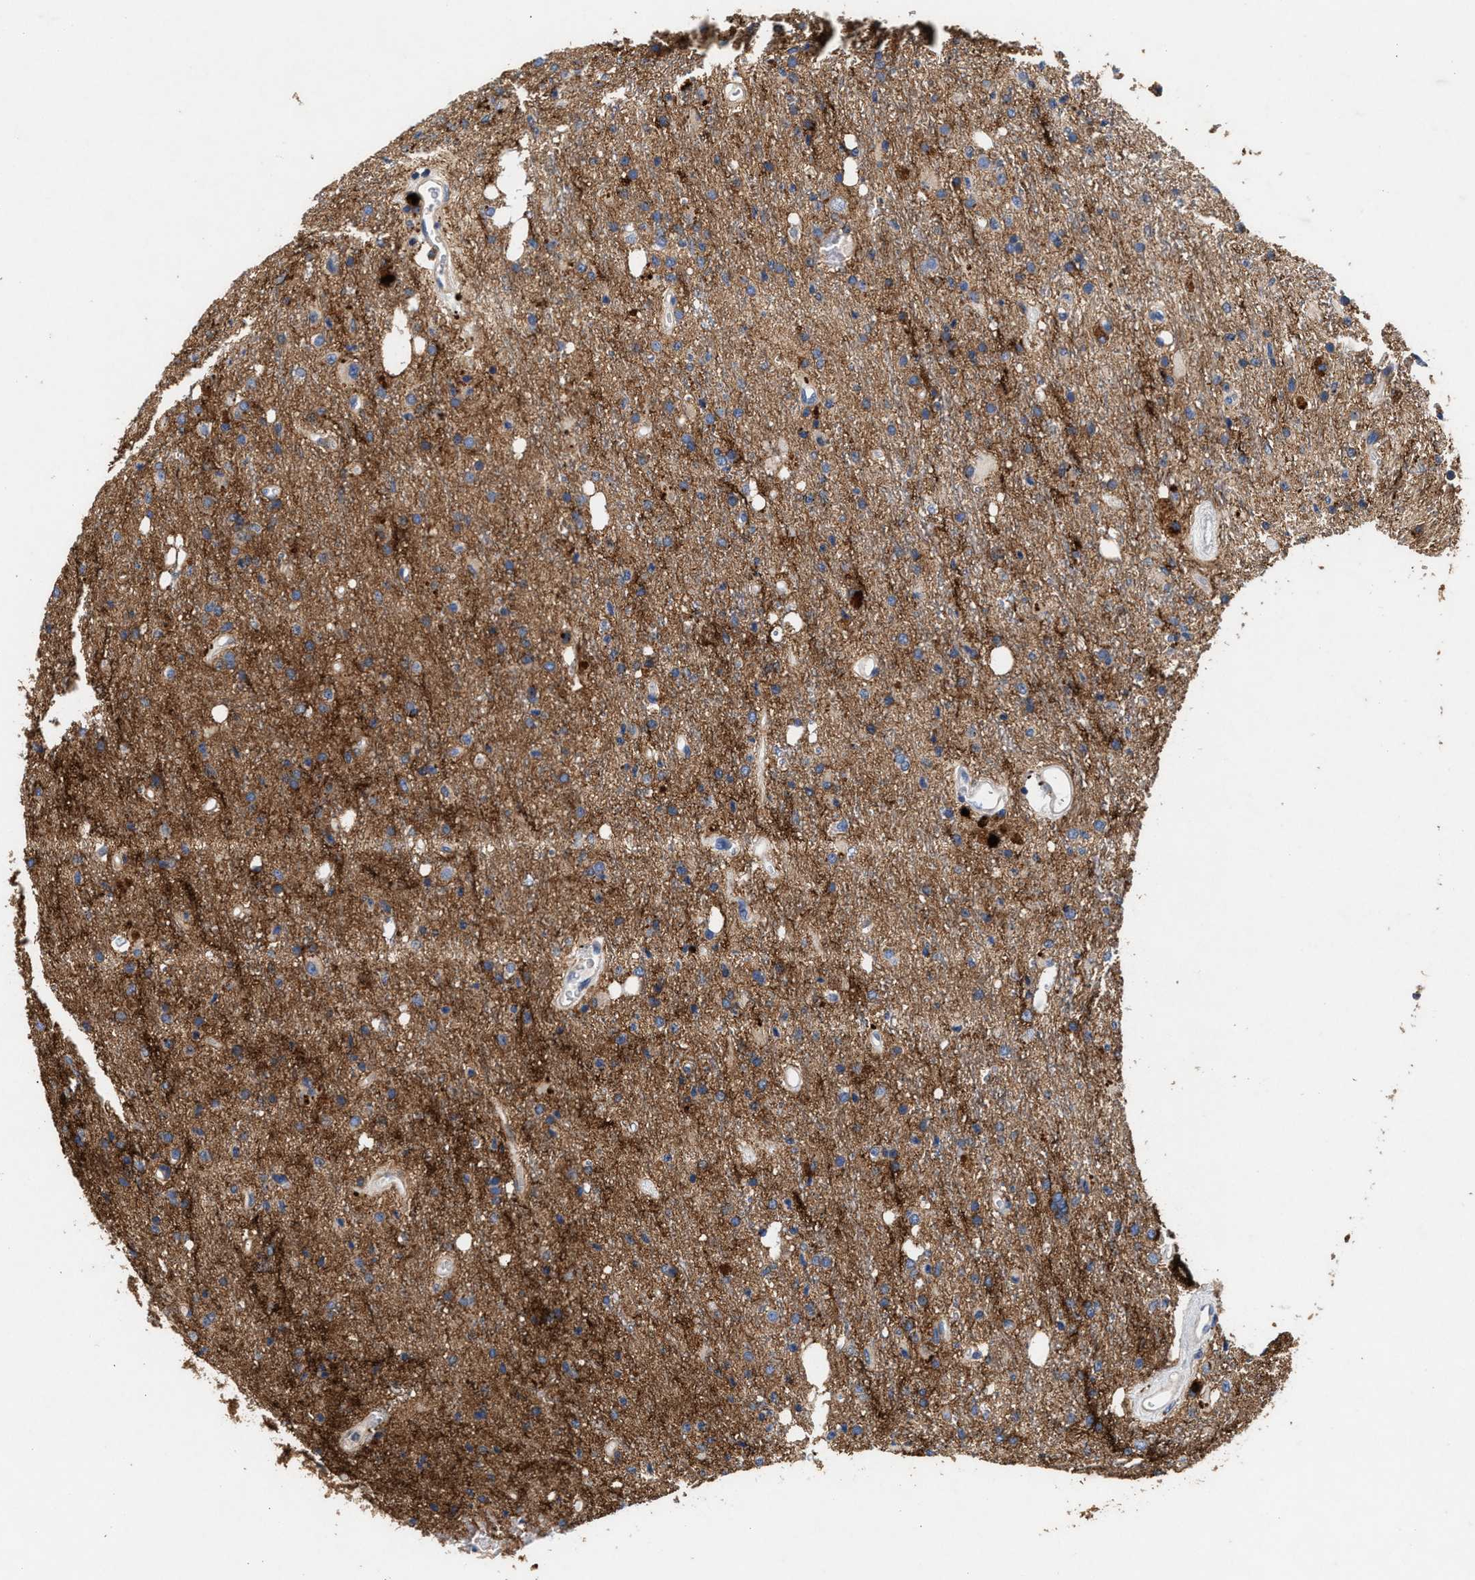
{"staining": {"intensity": "moderate", "quantity": "<25%", "location": "cytoplasmic/membranous"}, "tissue": "glioma", "cell_type": "Tumor cells", "image_type": "cancer", "snomed": [{"axis": "morphology", "description": "Glioma, malignant, High grade"}, {"axis": "topography", "description": "Brain"}], "caption": "A low amount of moderate cytoplasmic/membranous staining is present in approximately <25% of tumor cells in glioma tissue.", "gene": "GNAI3", "patient": {"sex": "male", "age": 47}}